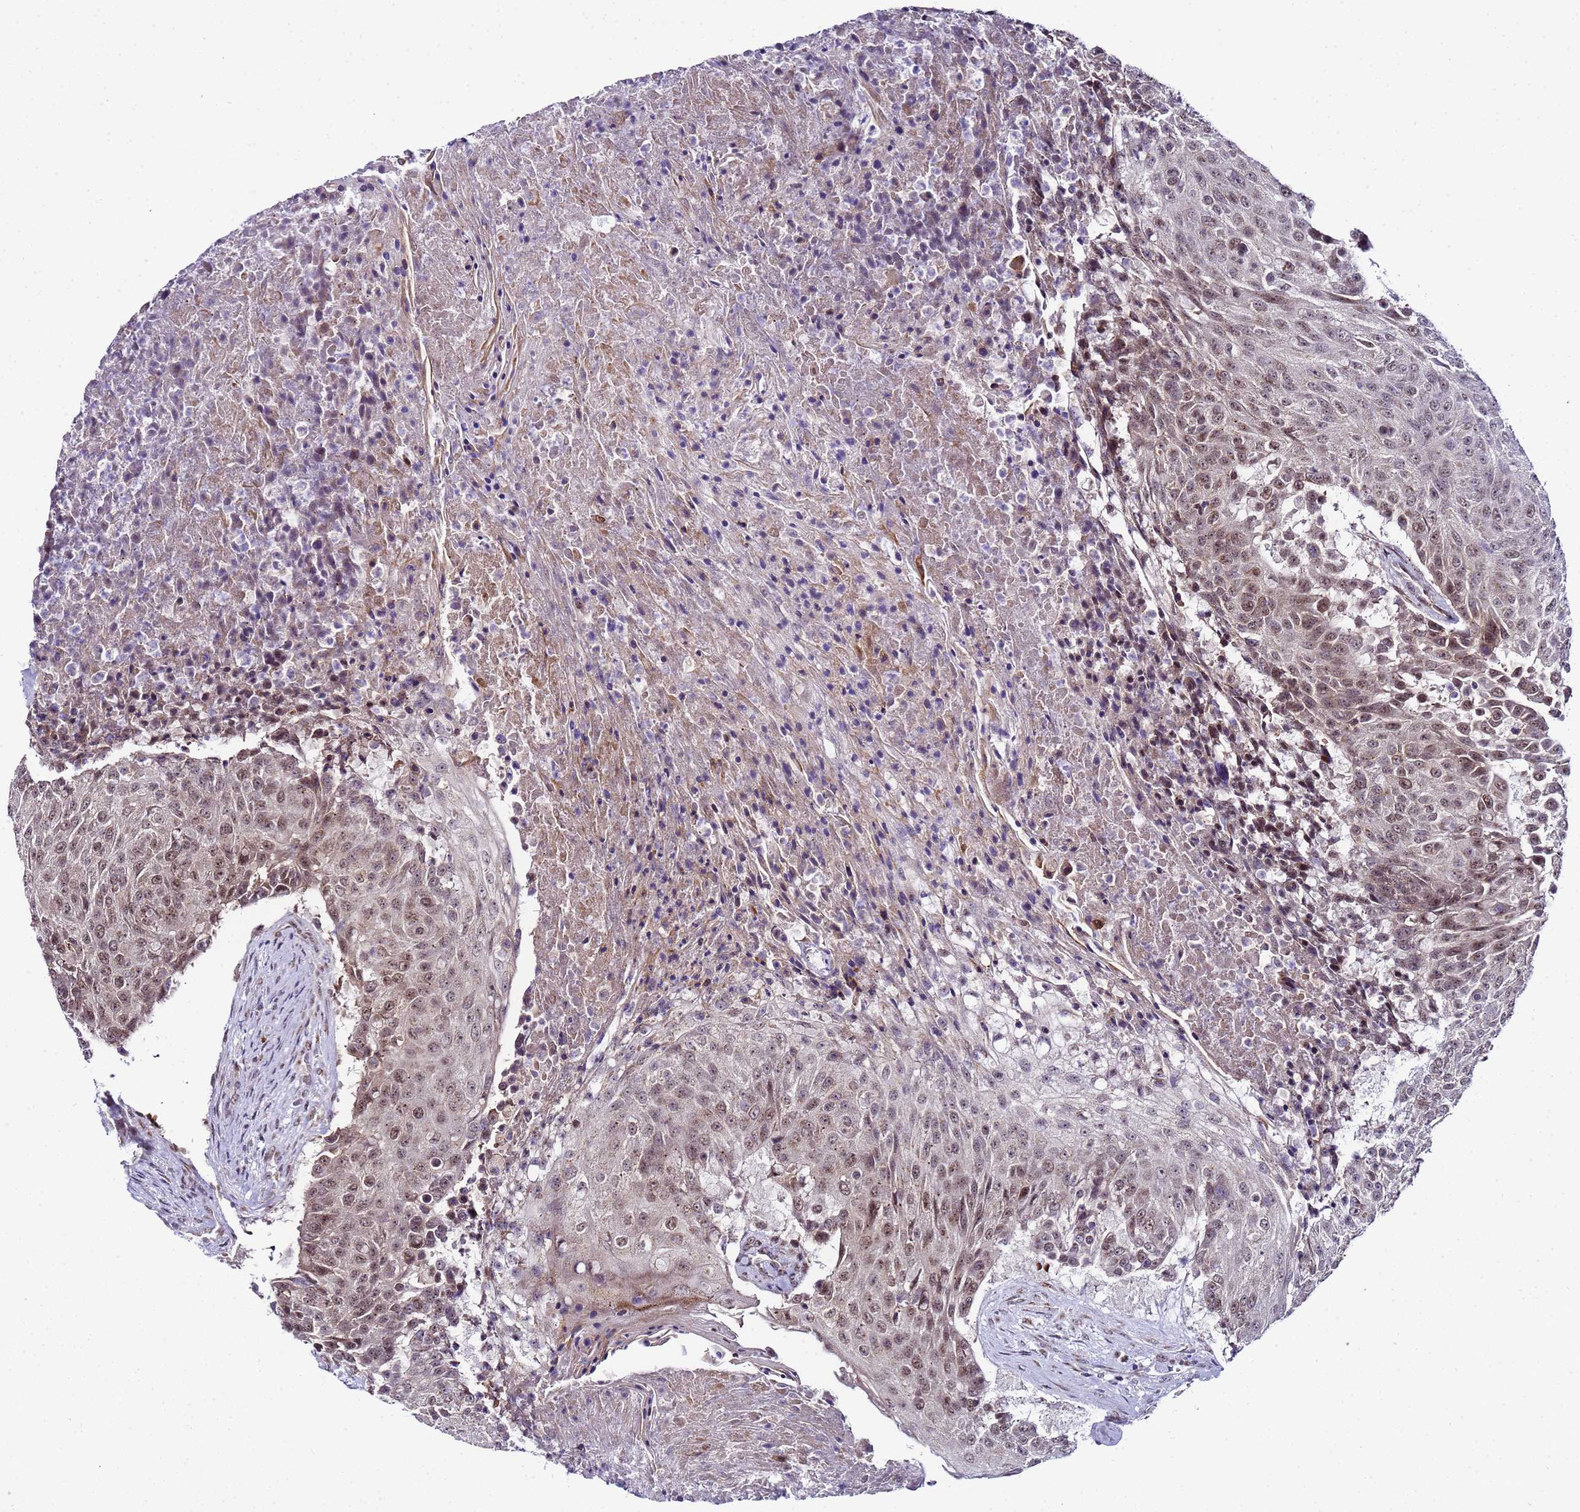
{"staining": {"intensity": "moderate", "quantity": ">75%", "location": "nuclear"}, "tissue": "urothelial cancer", "cell_type": "Tumor cells", "image_type": "cancer", "snomed": [{"axis": "morphology", "description": "Urothelial carcinoma, High grade"}, {"axis": "topography", "description": "Urinary bladder"}], "caption": "Urothelial carcinoma (high-grade) stained with a brown dye displays moderate nuclear positive staining in about >75% of tumor cells.", "gene": "C19orf47", "patient": {"sex": "female", "age": 63}}